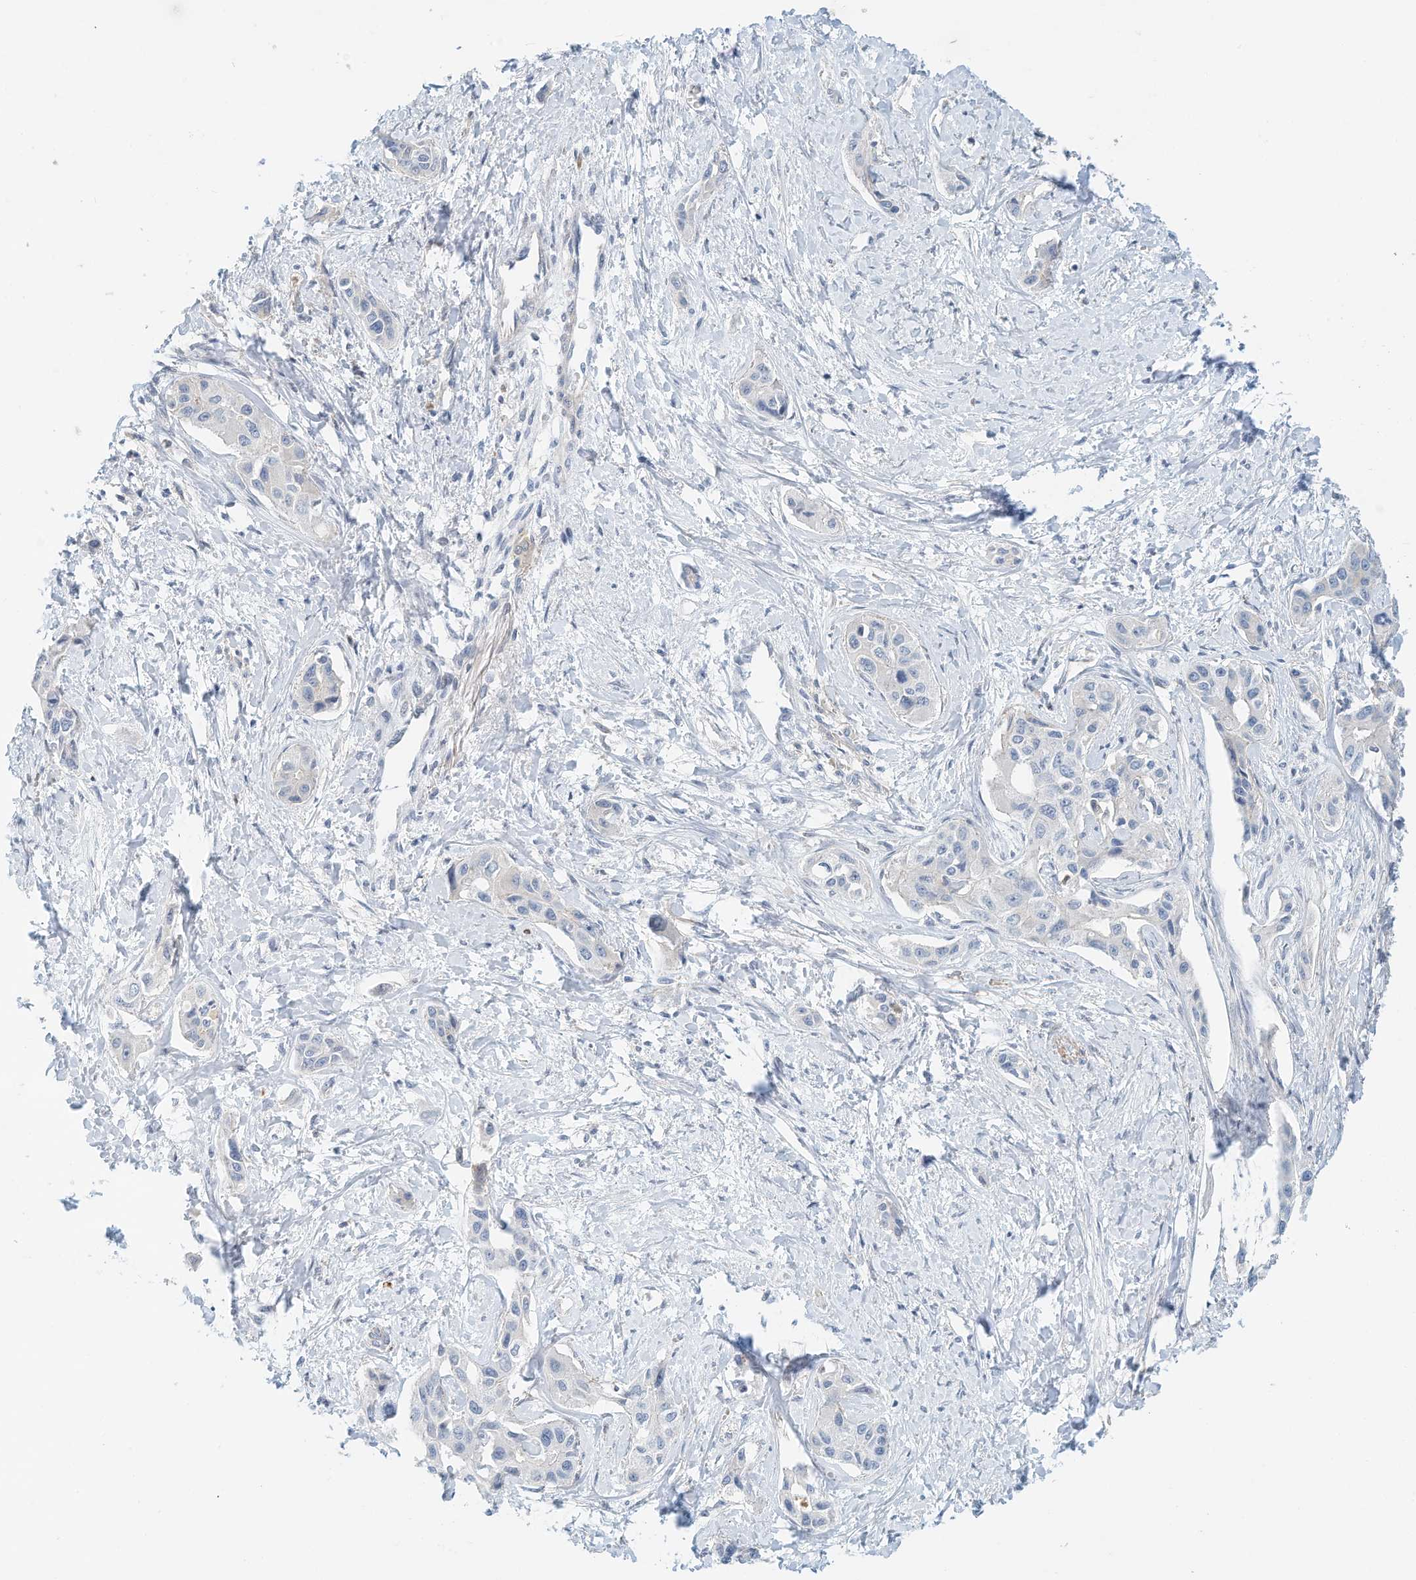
{"staining": {"intensity": "negative", "quantity": "none", "location": "none"}, "tissue": "liver cancer", "cell_type": "Tumor cells", "image_type": "cancer", "snomed": [{"axis": "morphology", "description": "Cholangiocarcinoma"}, {"axis": "topography", "description": "Liver"}], "caption": "A high-resolution image shows immunohistochemistry staining of liver cancer, which exhibits no significant expression in tumor cells.", "gene": "MICAL1", "patient": {"sex": "male", "age": 59}}